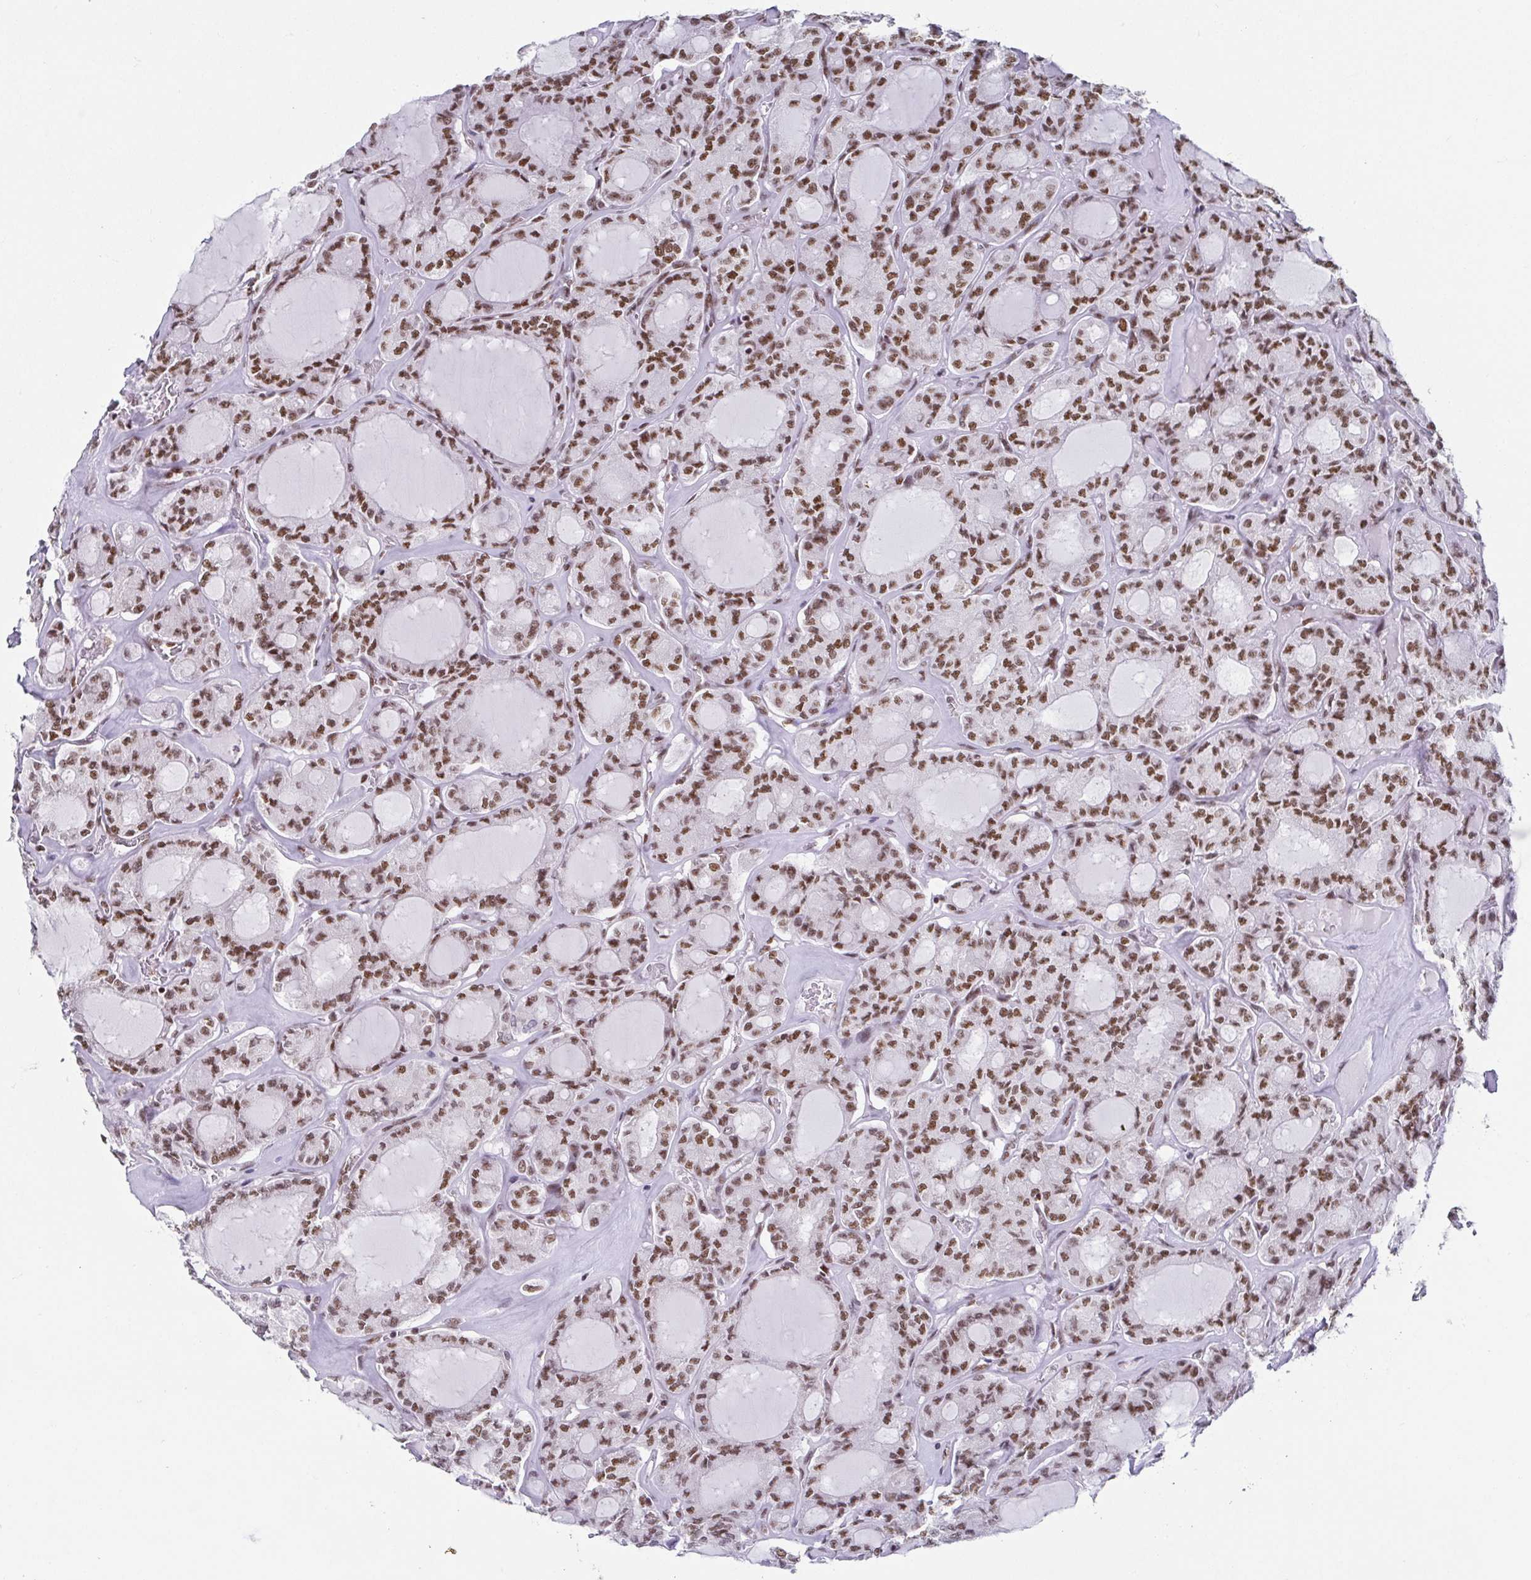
{"staining": {"intensity": "moderate", "quantity": ">75%", "location": "nuclear"}, "tissue": "thyroid cancer", "cell_type": "Tumor cells", "image_type": "cancer", "snomed": [{"axis": "morphology", "description": "Papillary adenocarcinoma, NOS"}, {"axis": "topography", "description": "Thyroid gland"}], "caption": "A brown stain shows moderate nuclear positivity of a protein in thyroid papillary adenocarcinoma tumor cells.", "gene": "EWSR1", "patient": {"sex": "male", "age": 87}}